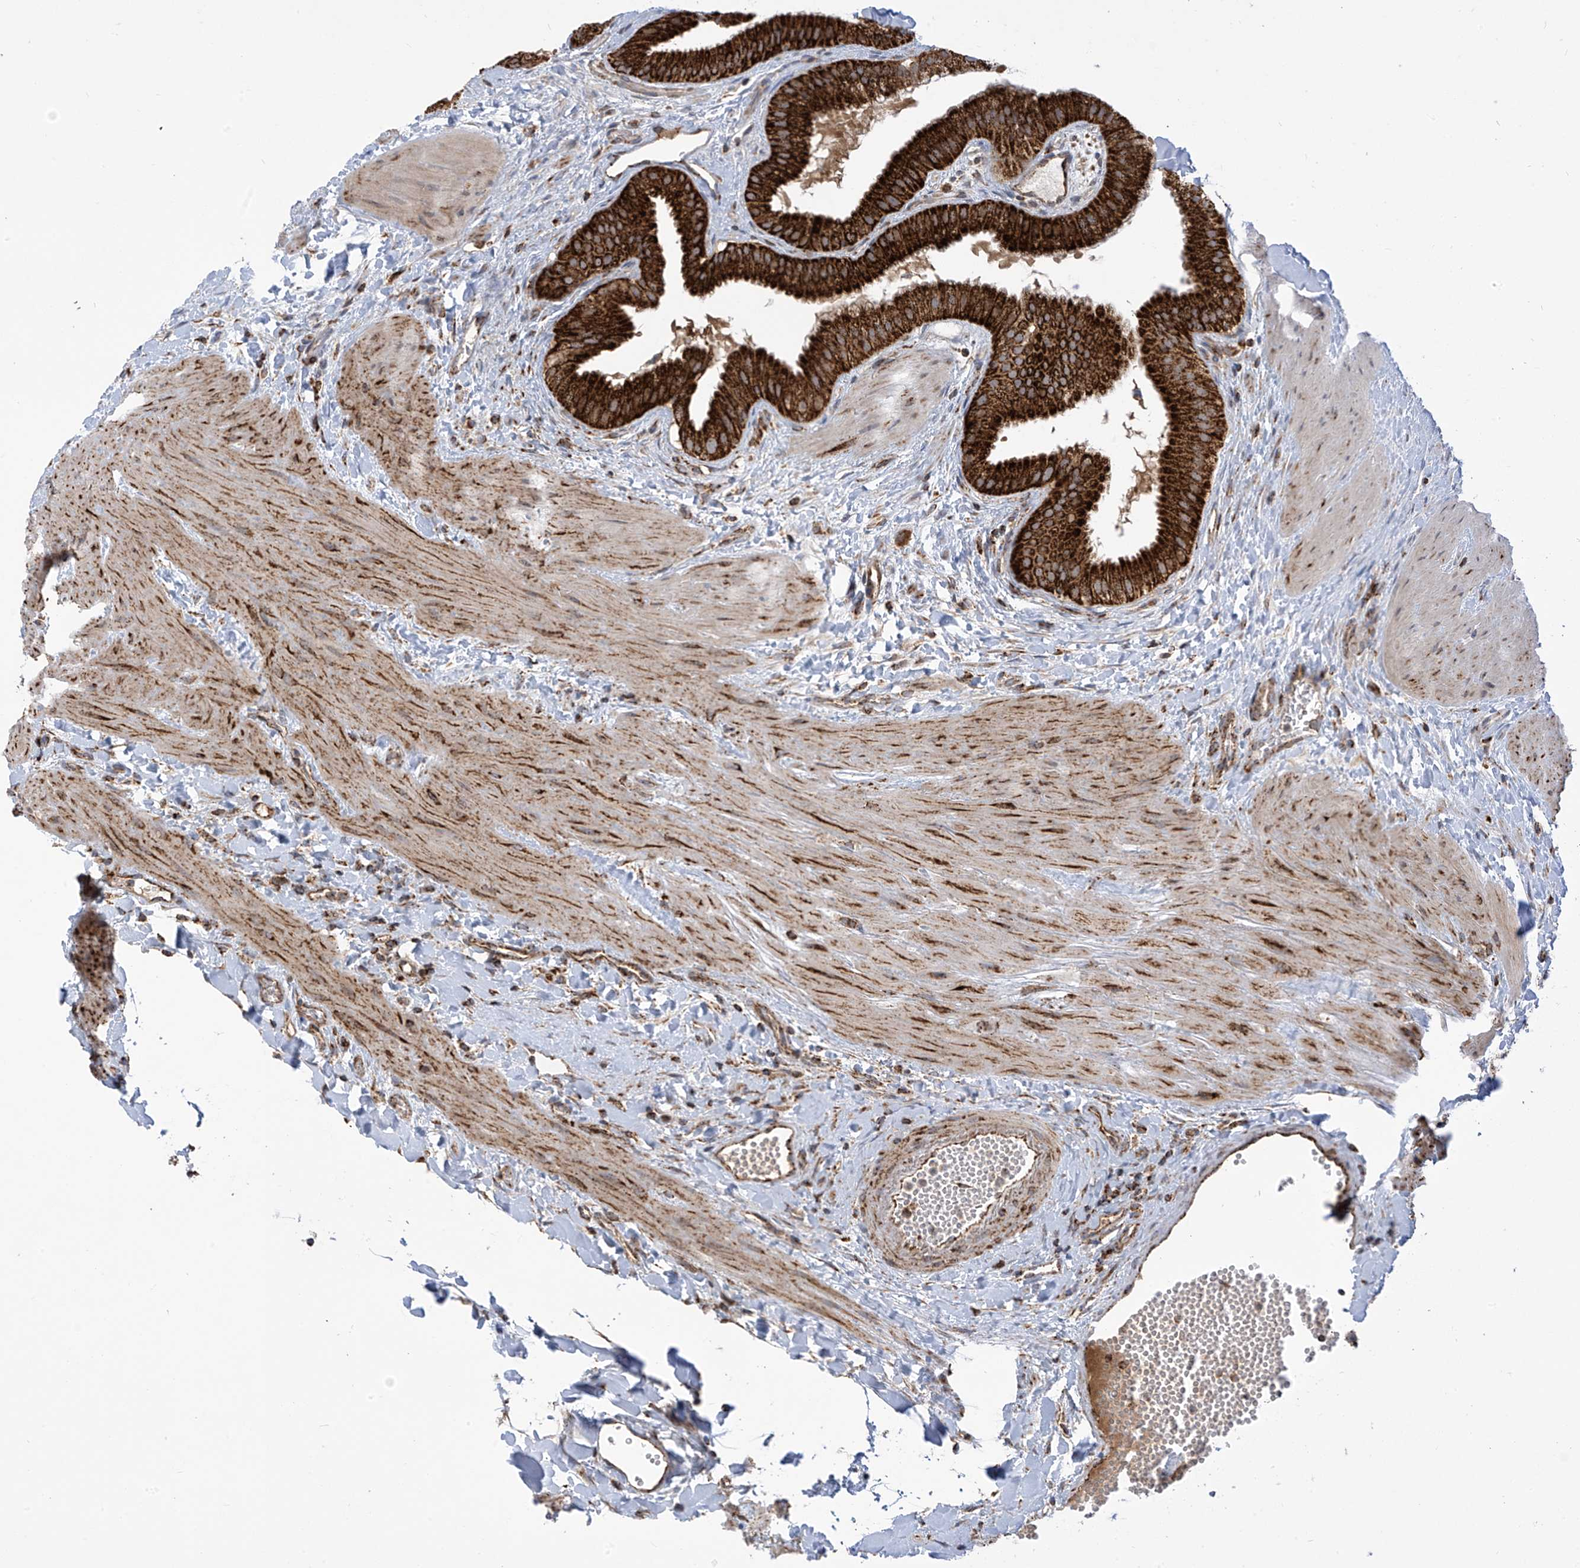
{"staining": {"intensity": "strong", "quantity": ">75%", "location": "cytoplasmic/membranous"}, "tissue": "gallbladder", "cell_type": "Glandular cells", "image_type": "normal", "snomed": [{"axis": "morphology", "description": "Normal tissue, NOS"}, {"axis": "topography", "description": "Gallbladder"}], "caption": "Protein staining exhibits strong cytoplasmic/membranous staining in approximately >75% of glandular cells in normal gallbladder. The staining was performed using DAB to visualize the protein expression in brown, while the nuclei were stained in blue with hematoxylin (Magnification: 20x).", "gene": "COX10", "patient": {"sex": "male", "age": 55}}